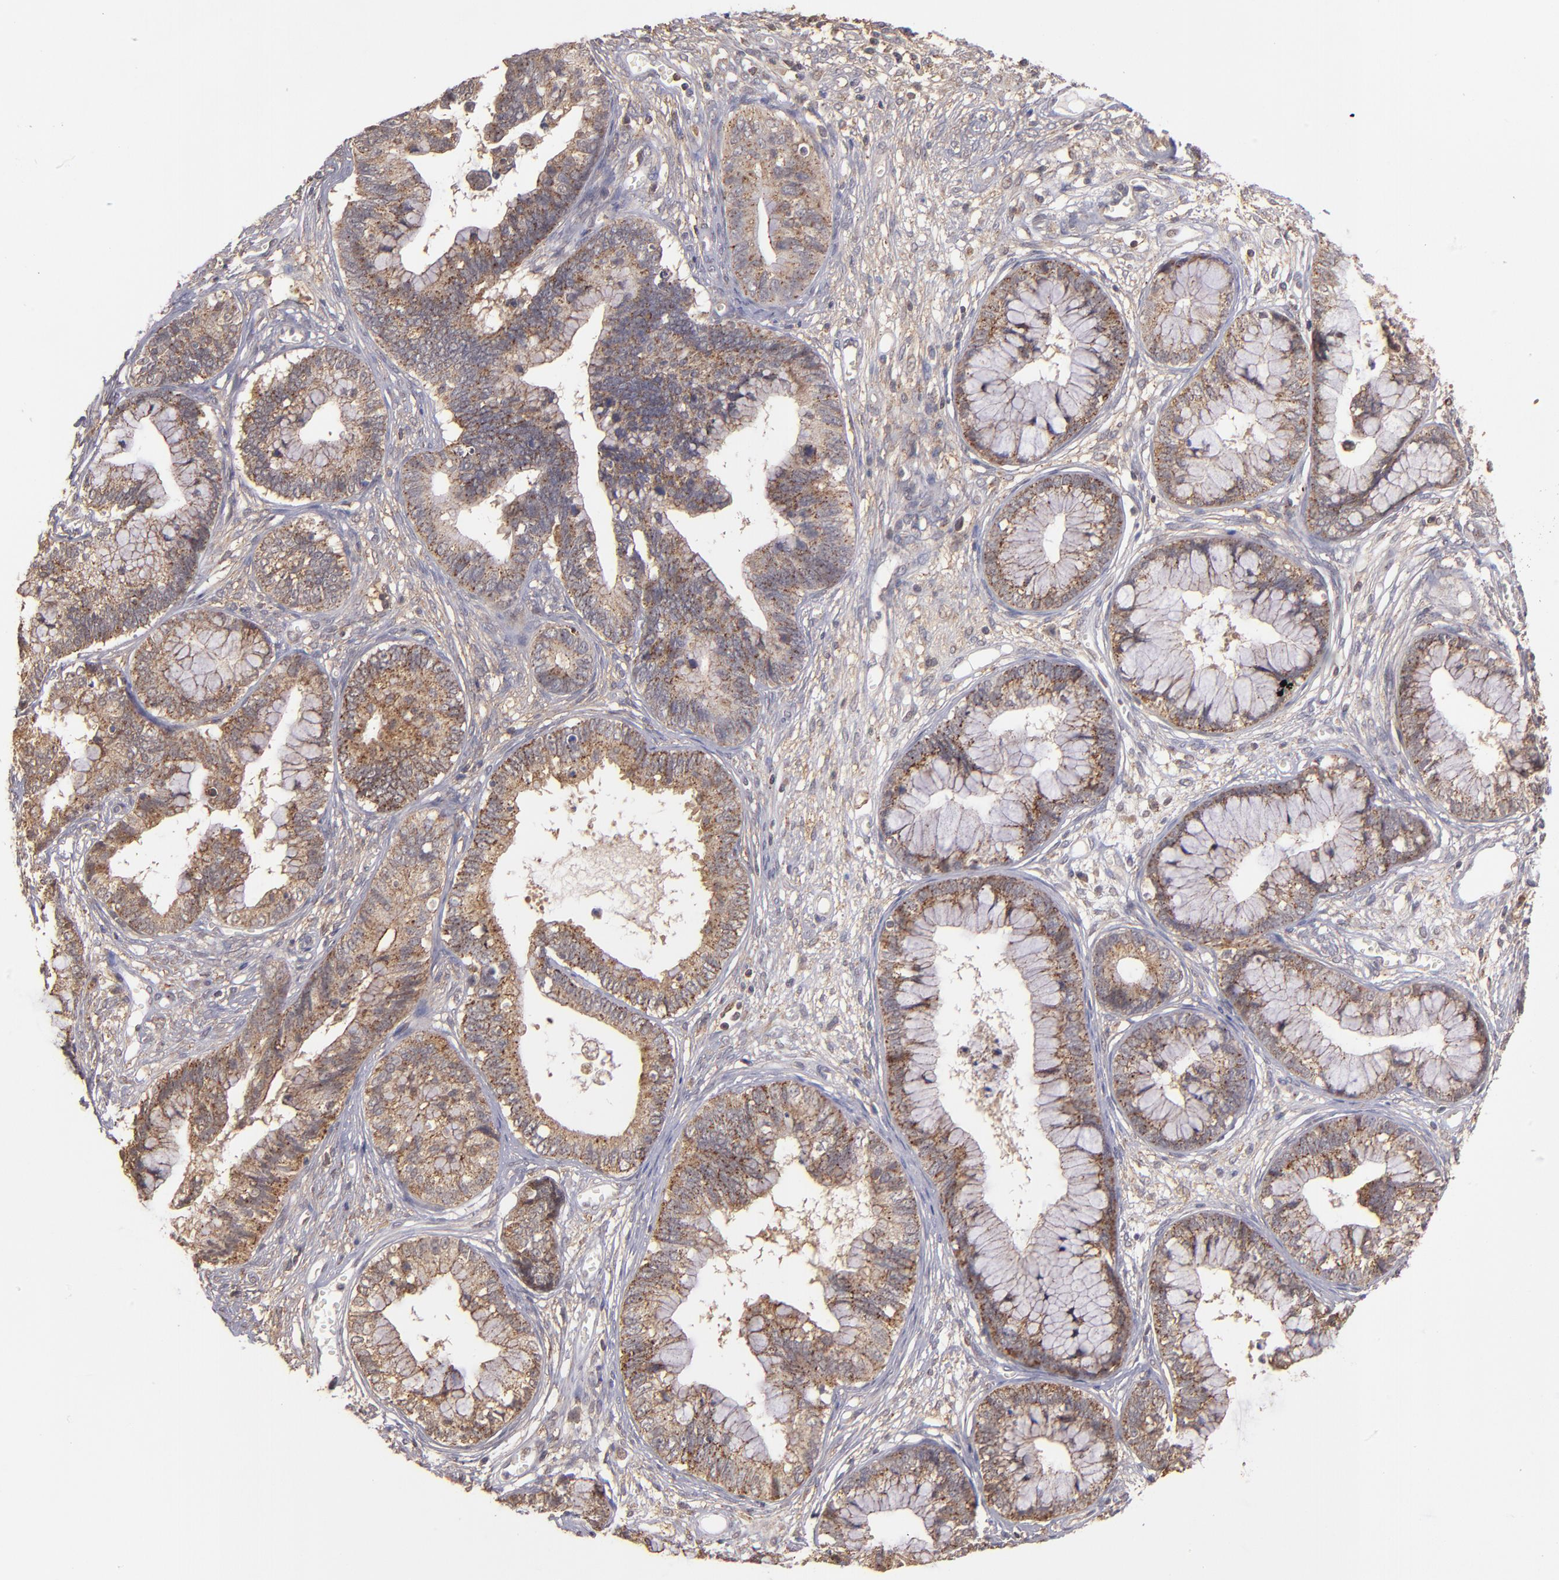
{"staining": {"intensity": "moderate", "quantity": ">75%", "location": "cytoplasmic/membranous"}, "tissue": "cervical cancer", "cell_type": "Tumor cells", "image_type": "cancer", "snomed": [{"axis": "morphology", "description": "Adenocarcinoma, NOS"}, {"axis": "topography", "description": "Cervix"}], "caption": "Protein expression analysis of adenocarcinoma (cervical) shows moderate cytoplasmic/membranous staining in approximately >75% of tumor cells. The staining was performed using DAB, with brown indicating positive protein expression. Nuclei are stained blue with hematoxylin.", "gene": "ZFYVE1", "patient": {"sex": "female", "age": 44}}